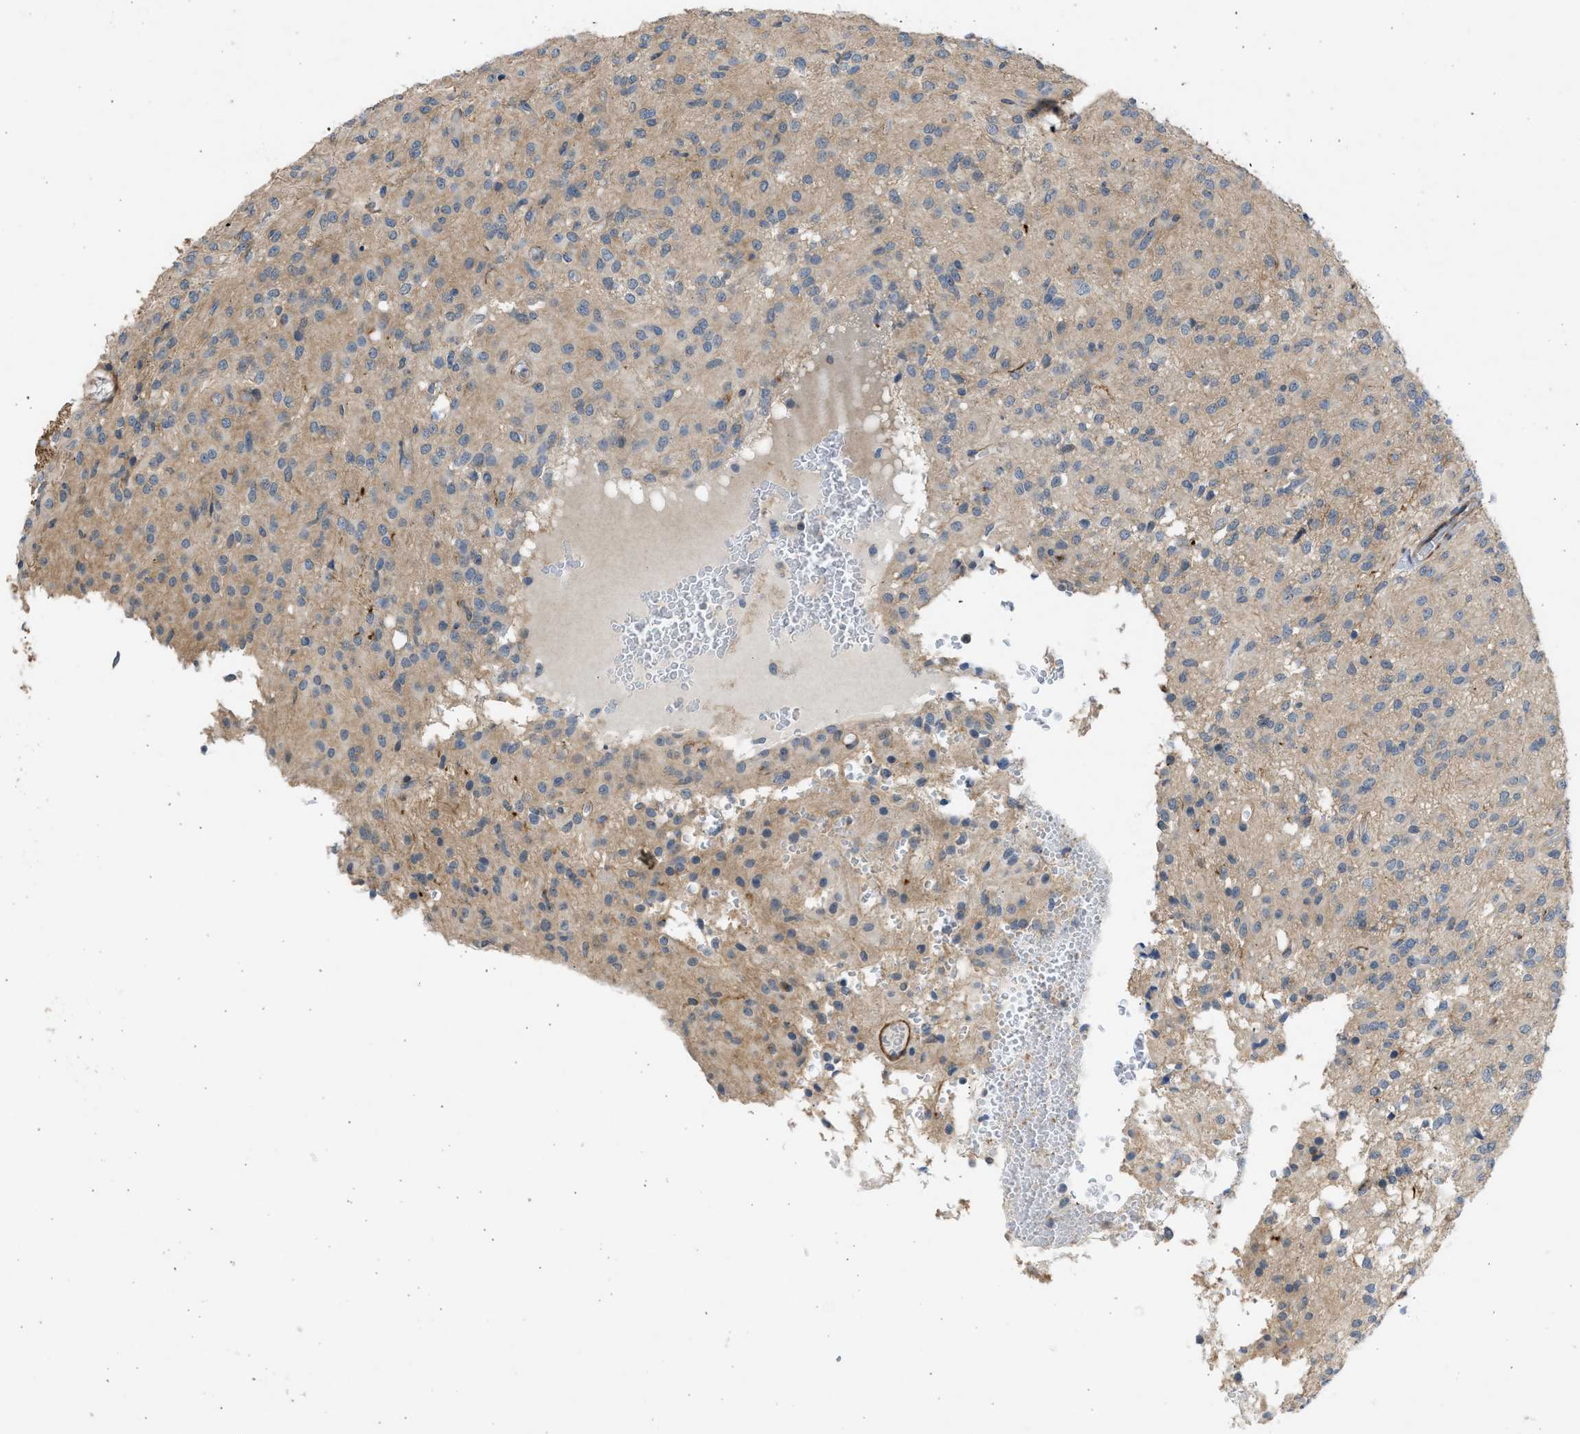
{"staining": {"intensity": "weak", "quantity": "25%-75%", "location": "cytoplasmic/membranous"}, "tissue": "glioma", "cell_type": "Tumor cells", "image_type": "cancer", "snomed": [{"axis": "morphology", "description": "Glioma, malignant, High grade"}, {"axis": "topography", "description": "Brain"}], "caption": "Immunohistochemistry (IHC) image of glioma stained for a protein (brown), which reveals low levels of weak cytoplasmic/membranous staining in approximately 25%-75% of tumor cells.", "gene": "PCNX3", "patient": {"sex": "female", "age": 59}}